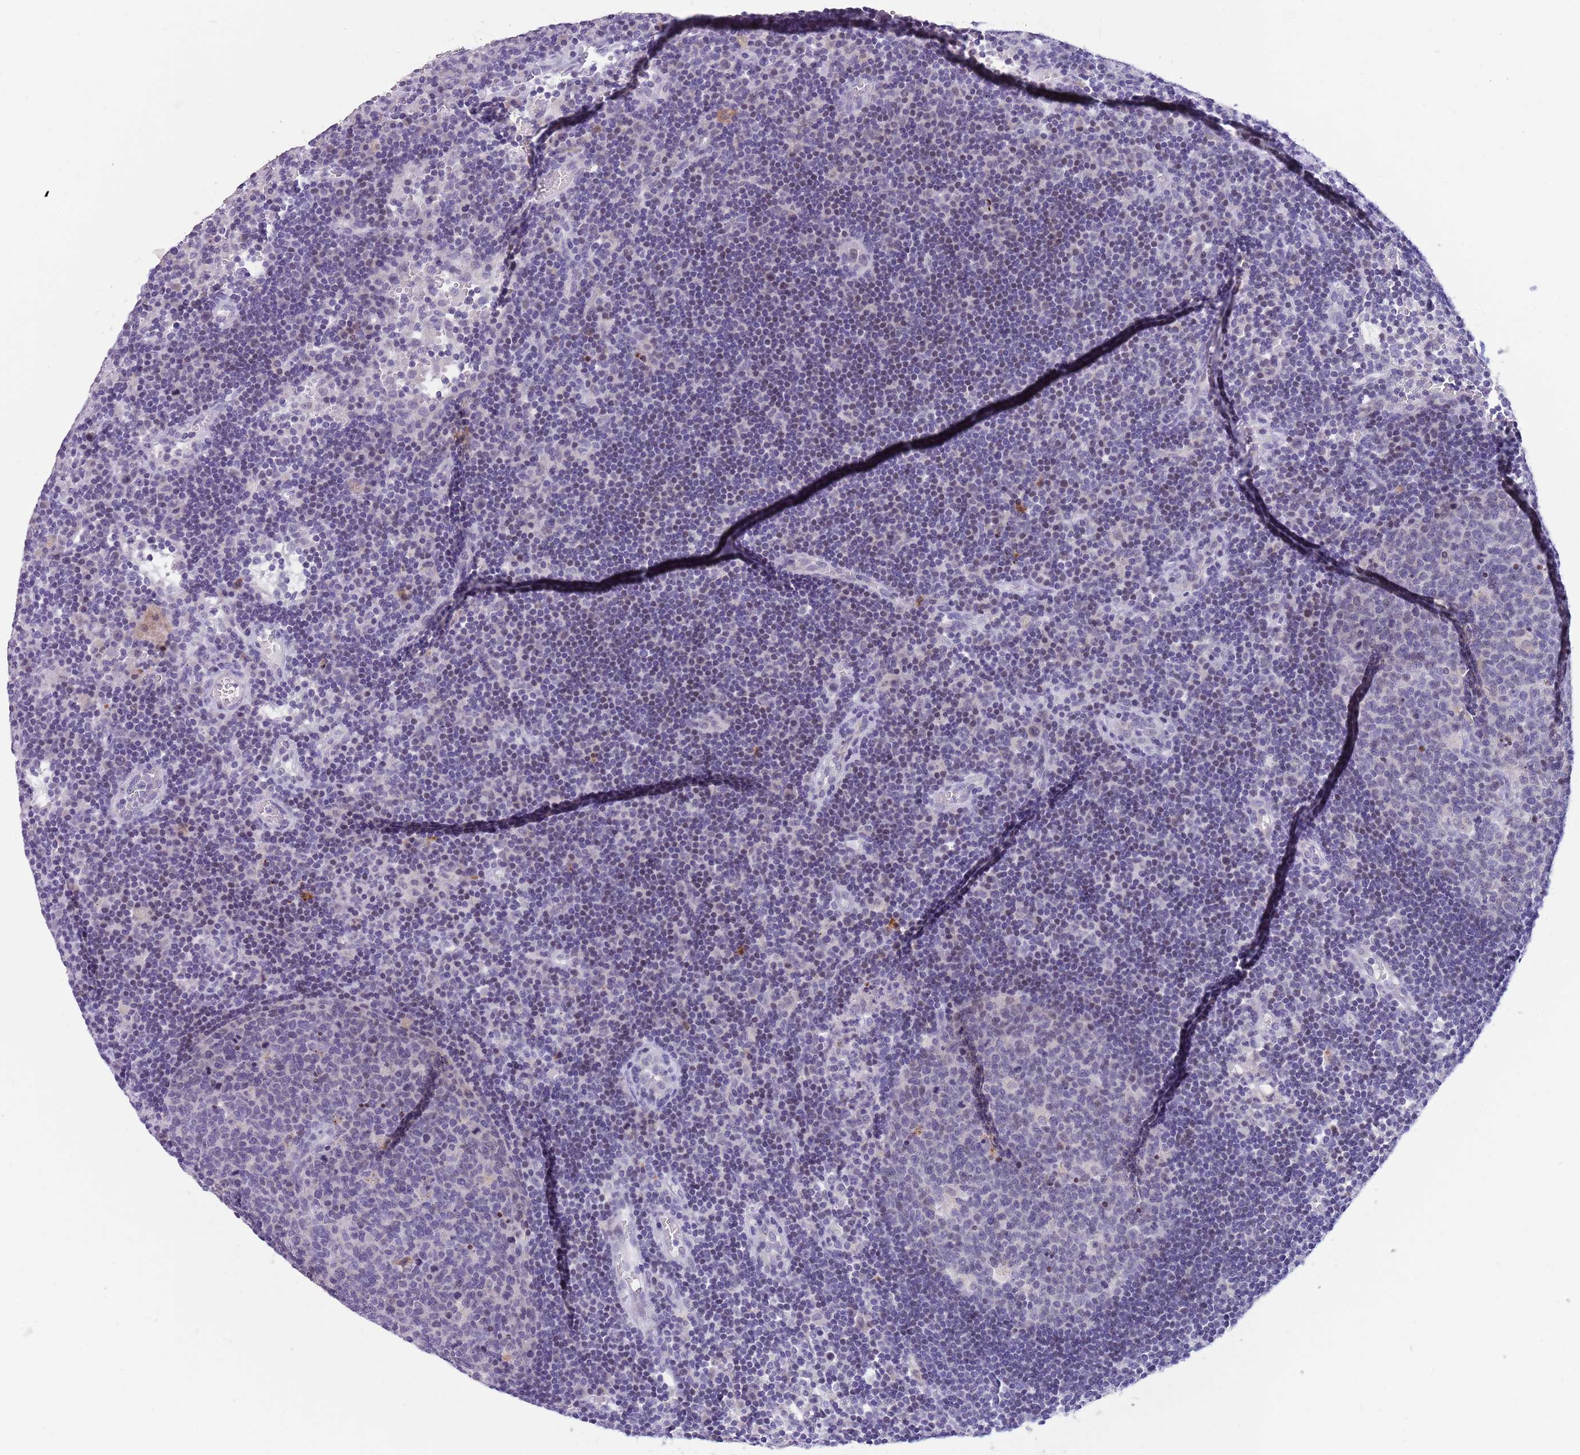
{"staining": {"intensity": "negative", "quantity": "none", "location": "none"}, "tissue": "lymph node", "cell_type": "Germinal center cells", "image_type": "normal", "snomed": [{"axis": "morphology", "description": "Normal tissue, NOS"}, {"axis": "topography", "description": "Lymph node"}], "caption": "Germinal center cells show no significant protein staining in normal lymph node. The staining was performed using DAB to visualize the protein expression in brown, while the nuclei were stained in blue with hematoxylin (Magnification: 20x).", "gene": "DDHD1", "patient": {"sex": "male", "age": 62}}